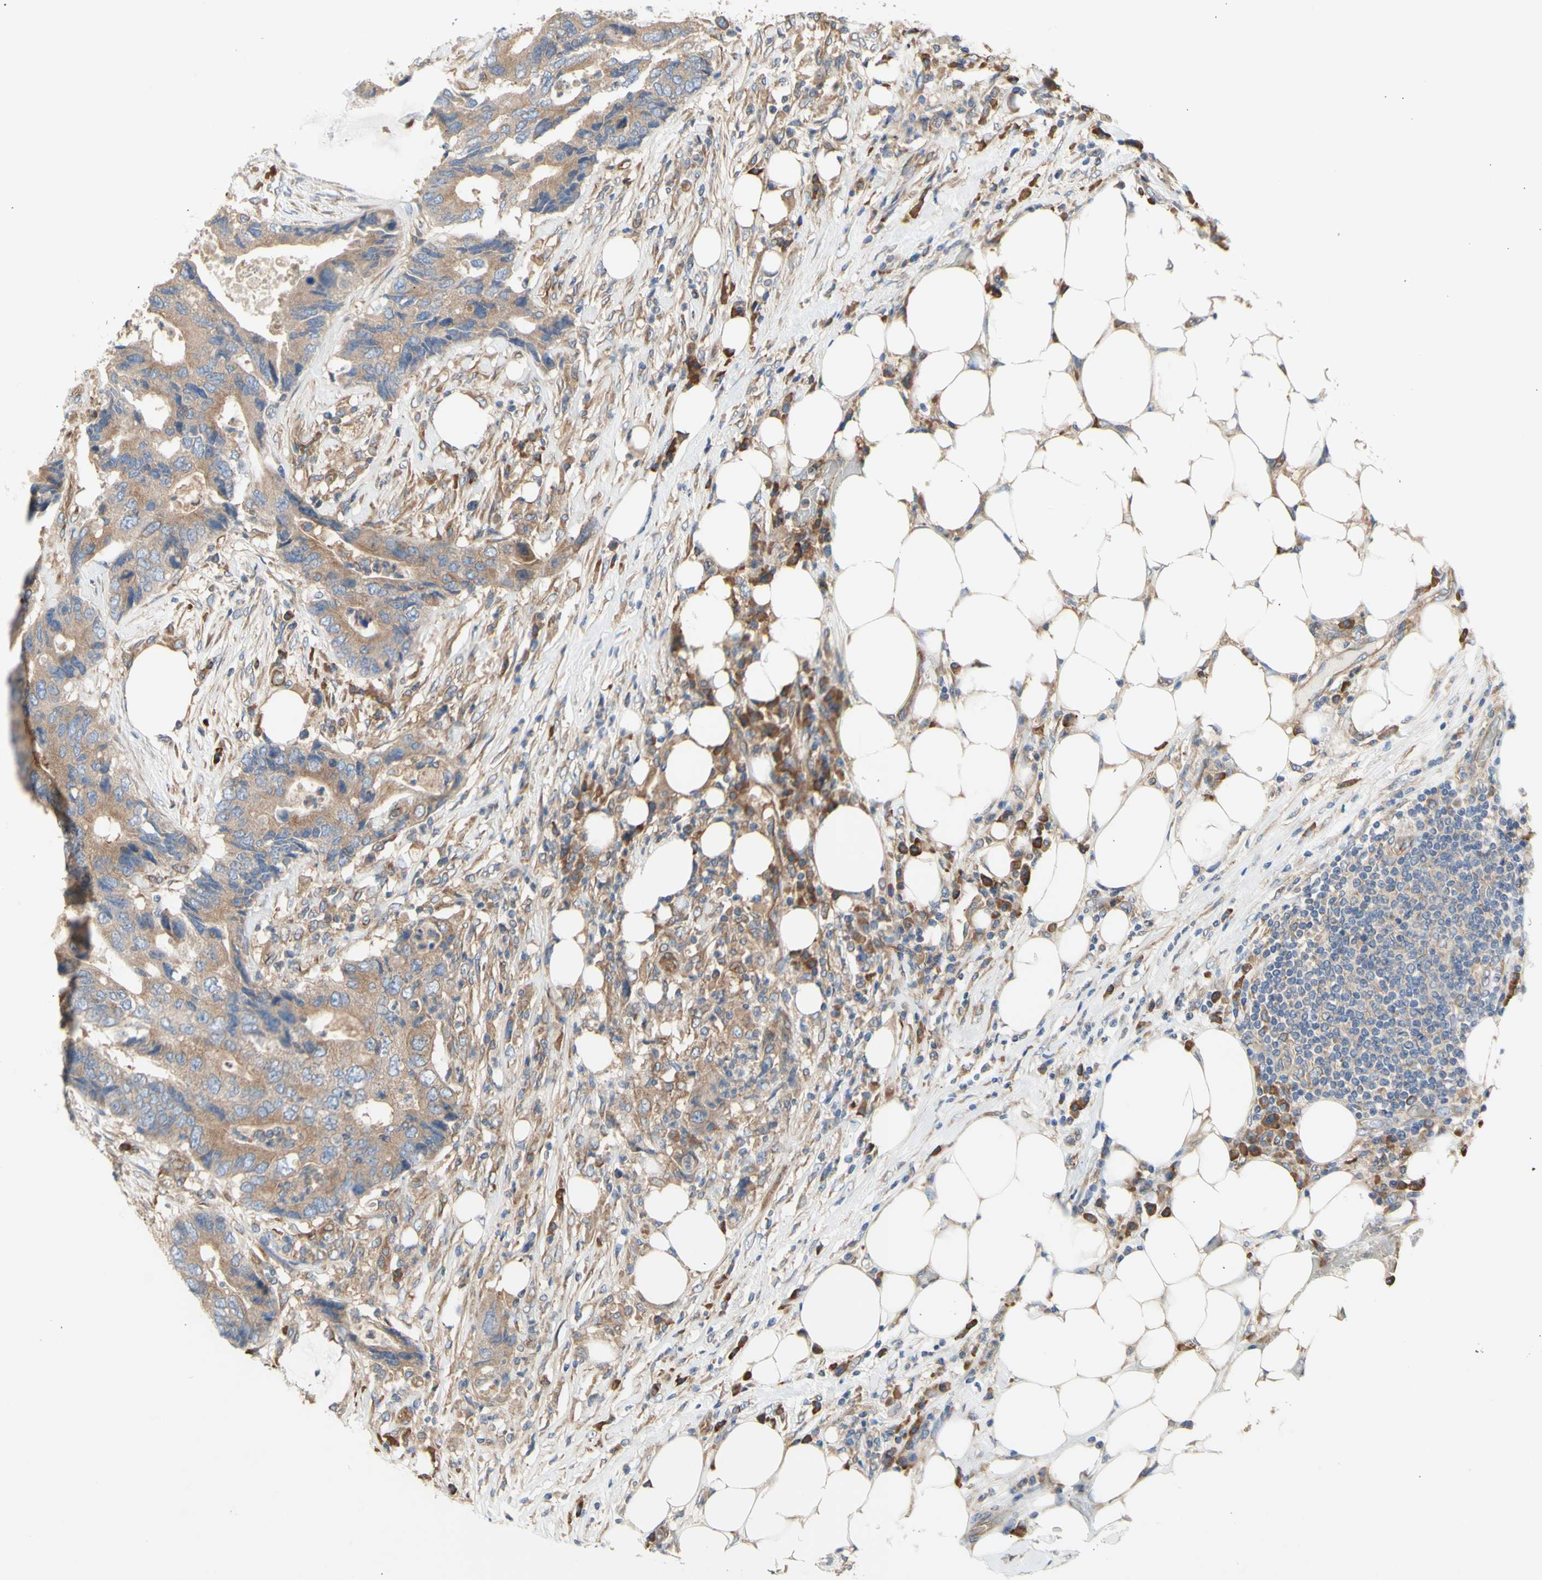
{"staining": {"intensity": "weak", "quantity": ">75%", "location": "cytoplasmic/membranous"}, "tissue": "colorectal cancer", "cell_type": "Tumor cells", "image_type": "cancer", "snomed": [{"axis": "morphology", "description": "Adenocarcinoma, NOS"}, {"axis": "topography", "description": "Colon"}], "caption": "Human colorectal cancer stained for a protein (brown) reveals weak cytoplasmic/membranous positive expression in approximately >75% of tumor cells.", "gene": "KLC1", "patient": {"sex": "male", "age": 71}}